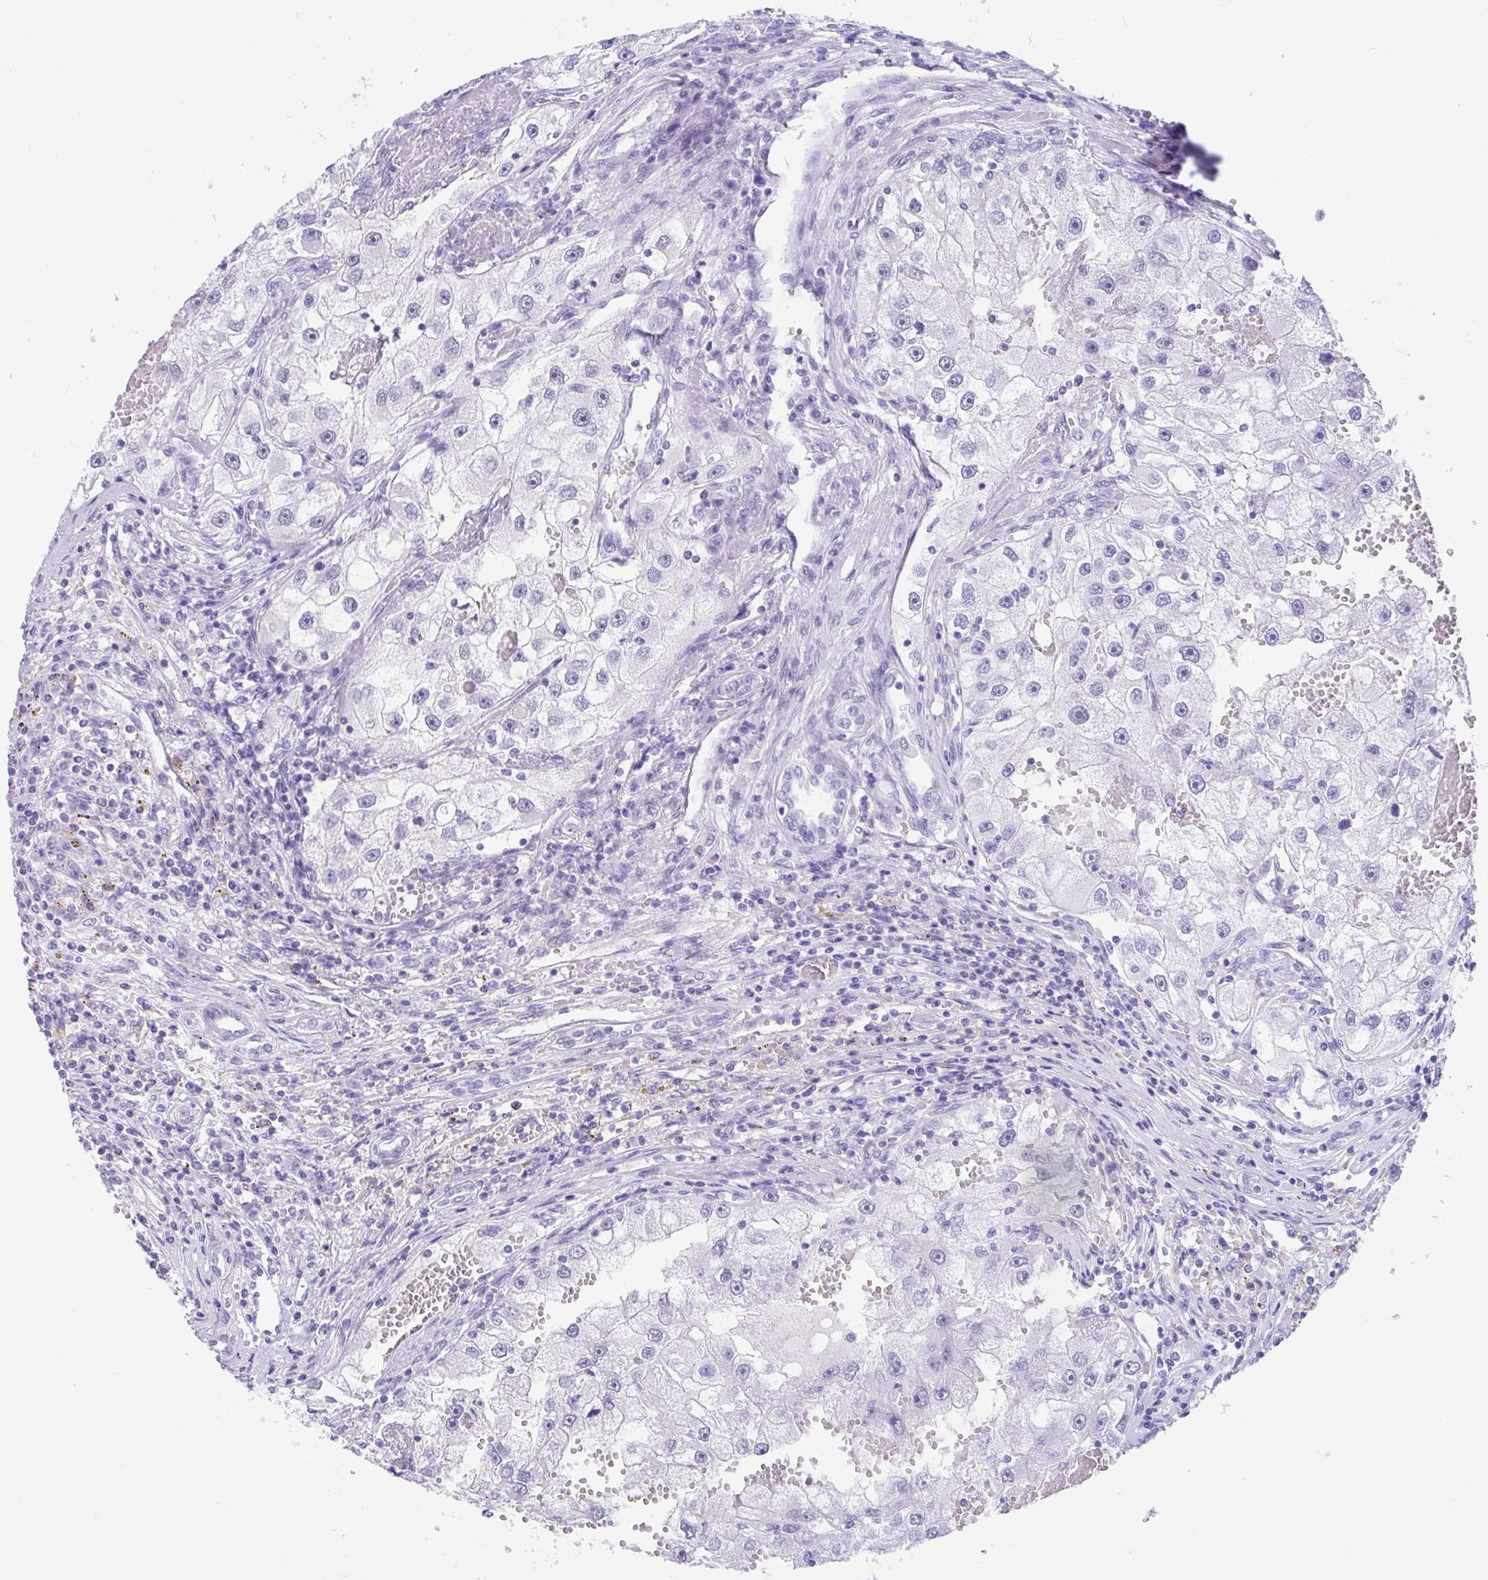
{"staining": {"intensity": "negative", "quantity": "none", "location": "none"}, "tissue": "renal cancer", "cell_type": "Tumor cells", "image_type": "cancer", "snomed": [{"axis": "morphology", "description": "Adenocarcinoma, NOS"}, {"axis": "topography", "description": "Kidney"}], "caption": "IHC image of human renal cancer stained for a protein (brown), which demonstrates no positivity in tumor cells.", "gene": "FAM107A", "patient": {"sex": "male", "age": 63}}